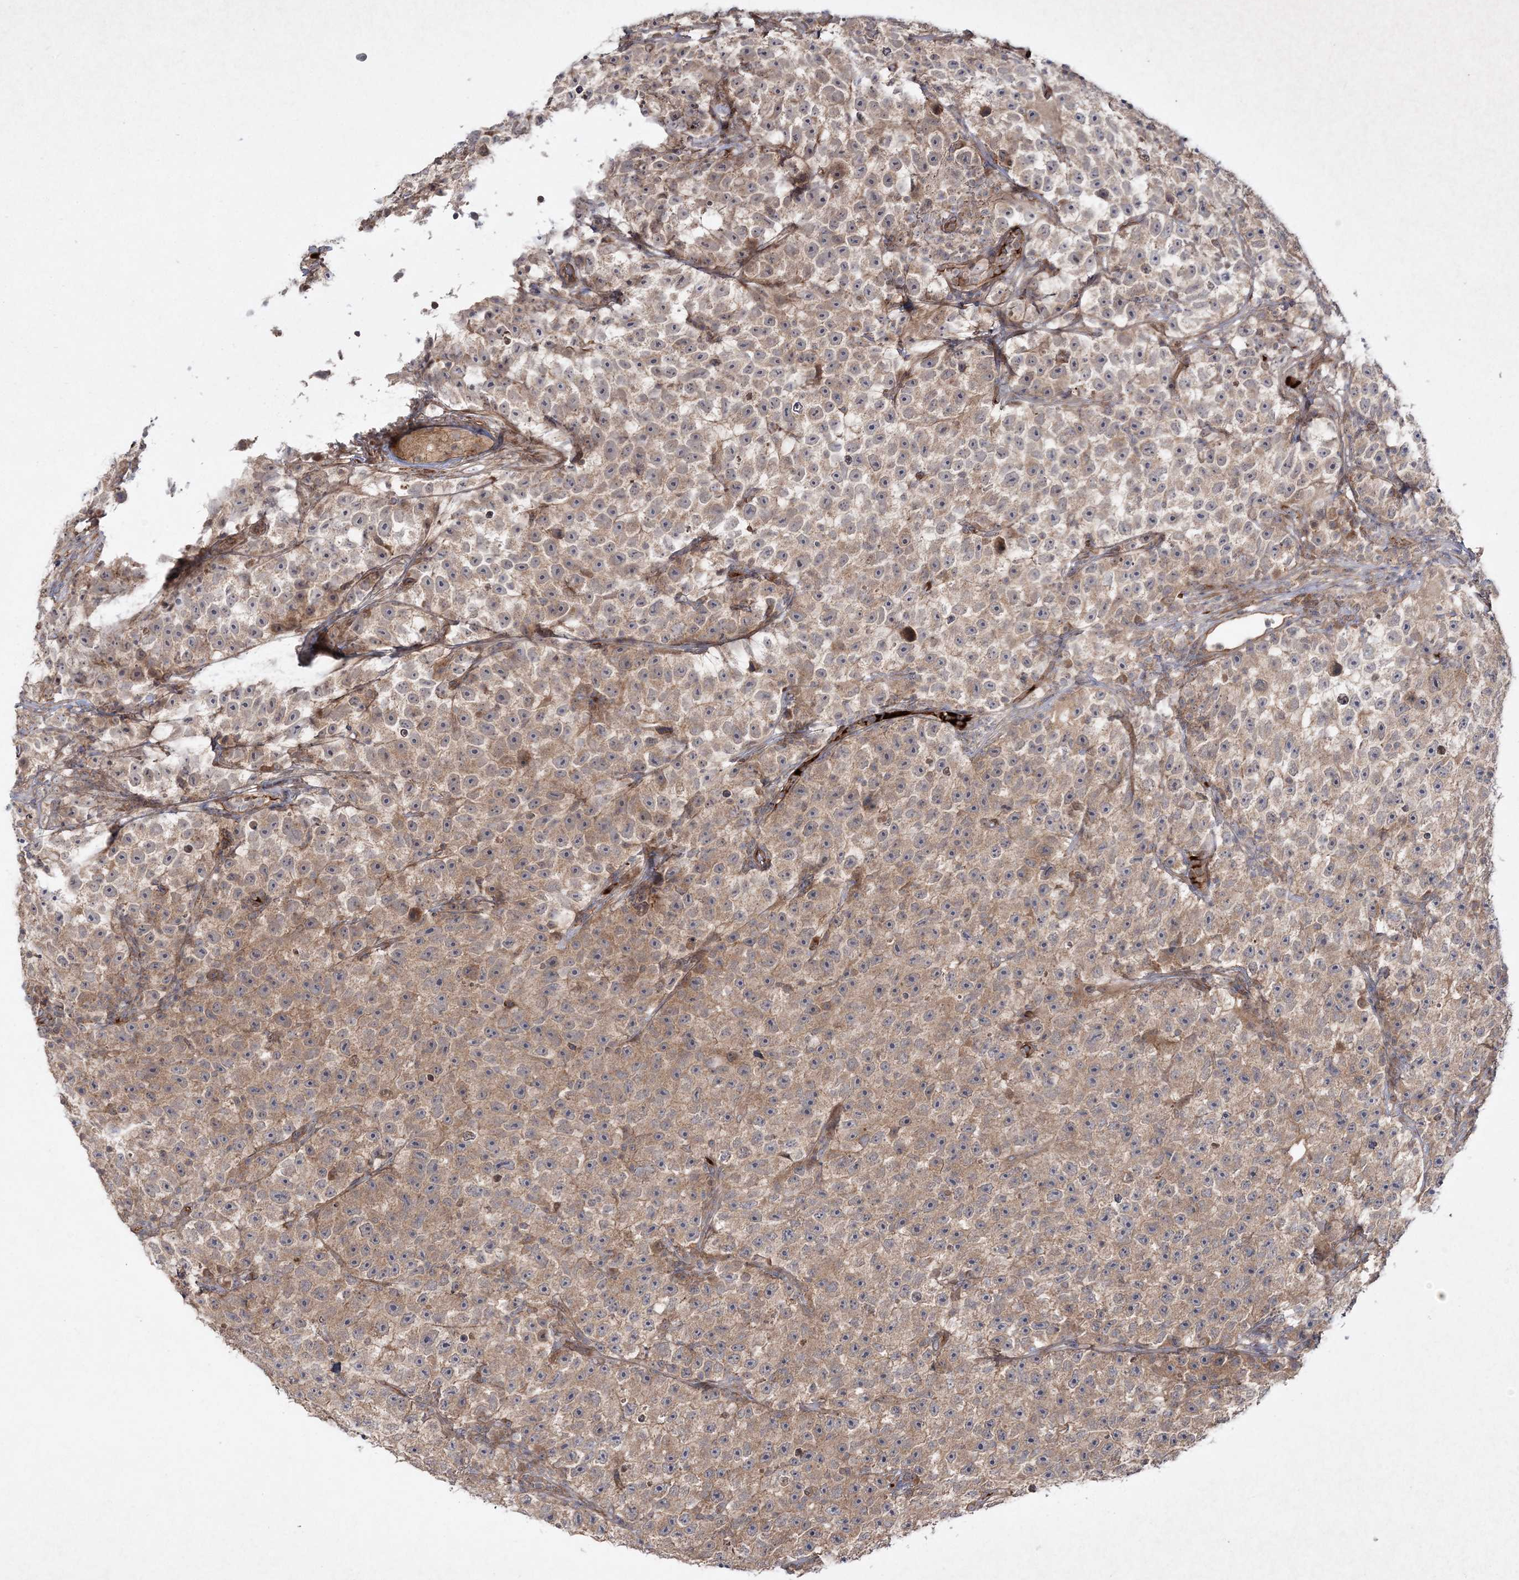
{"staining": {"intensity": "moderate", "quantity": ">75%", "location": "cytoplasmic/membranous"}, "tissue": "testis cancer", "cell_type": "Tumor cells", "image_type": "cancer", "snomed": [{"axis": "morphology", "description": "Seminoma, NOS"}, {"axis": "topography", "description": "Testis"}], "caption": "Human seminoma (testis) stained for a protein (brown) exhibits moderate cytoplasmic/membranous positive staining in approximately >75% of tumor cells.", "gene": "MOCS2", "patient": {"sex": "male", "age": 22}}